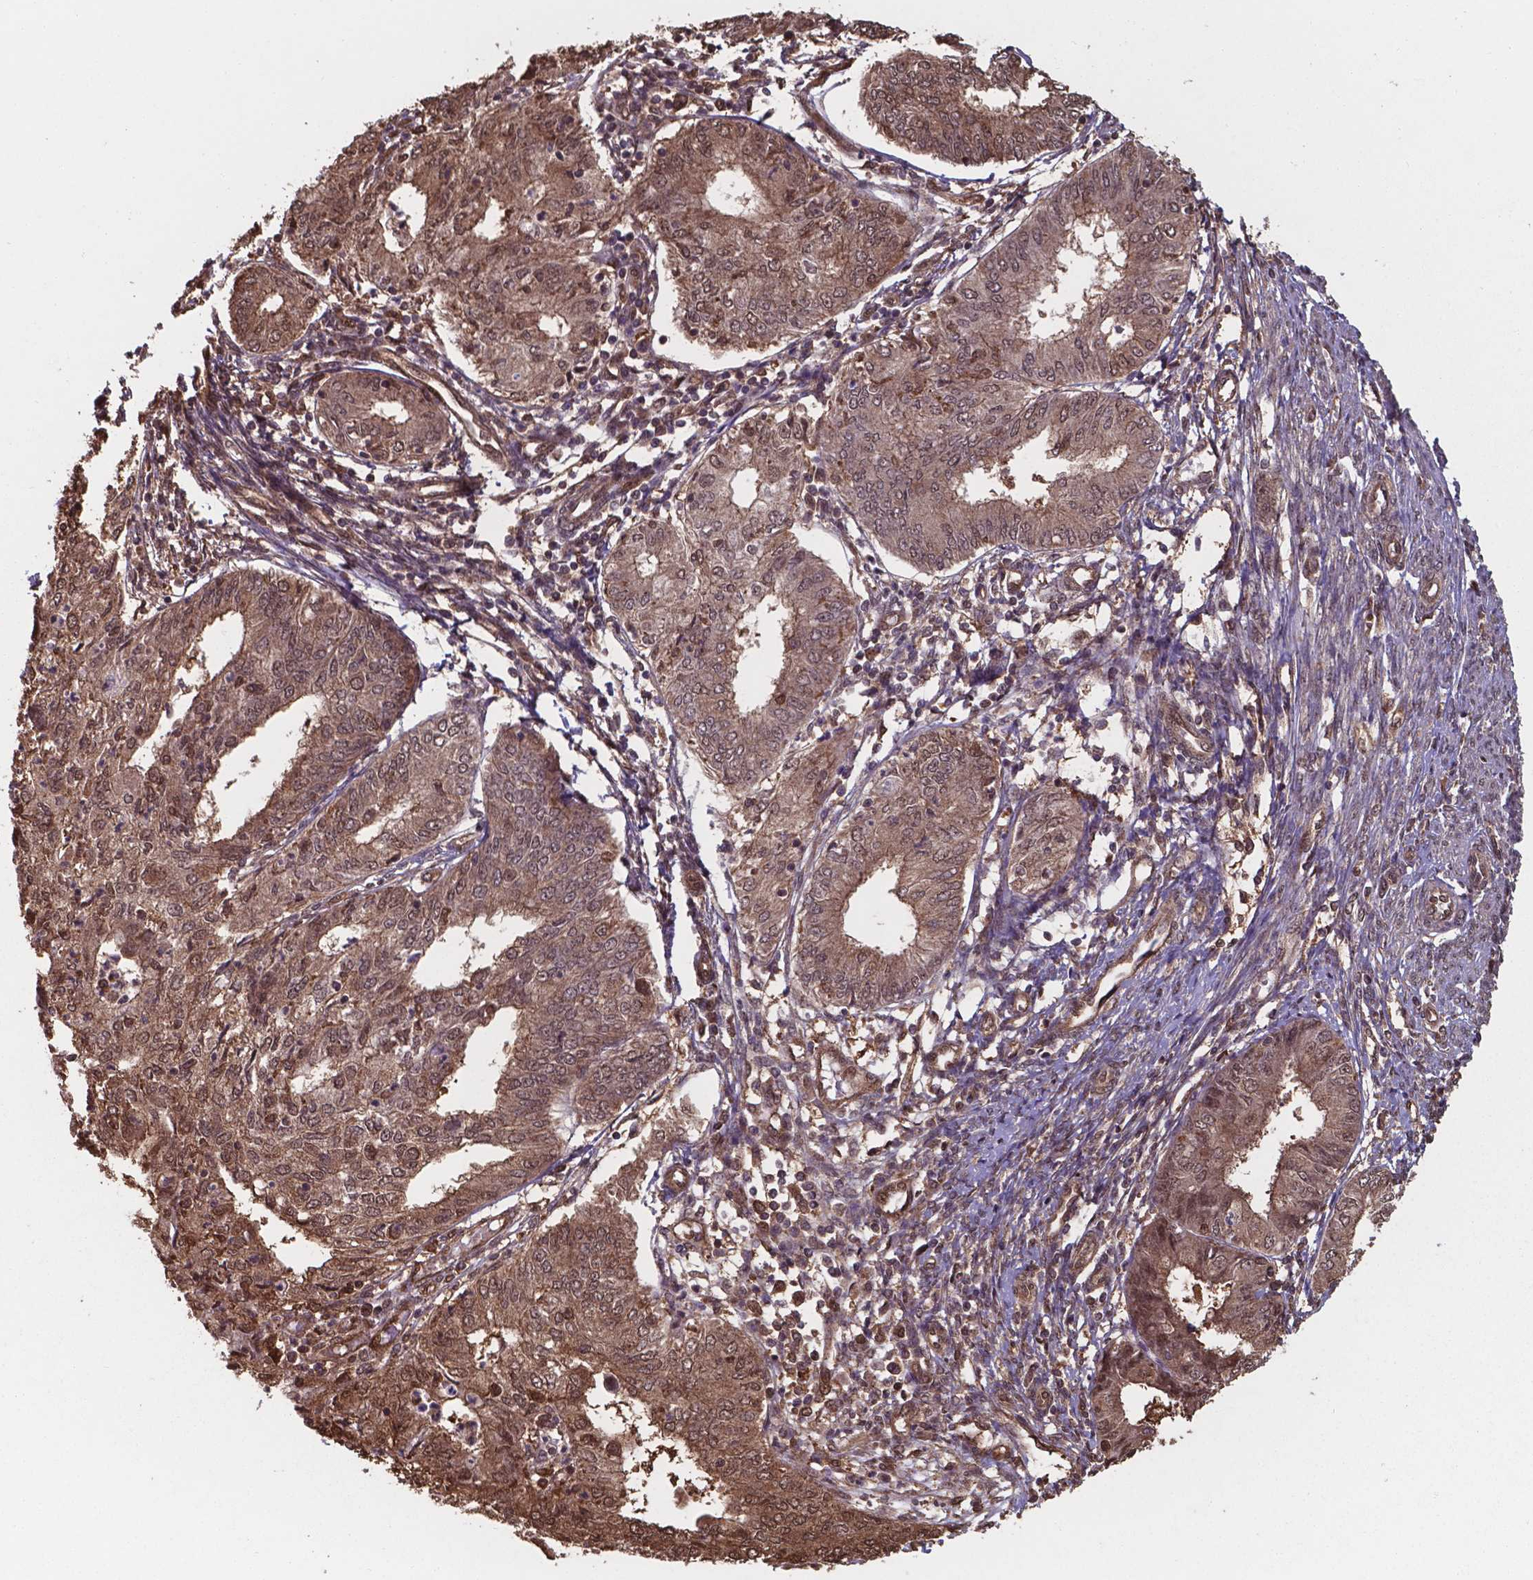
{"staining": {"intensity": "moderate", "quantity": ">75%", "location": "cytoplasmic/membranous,nuclear"}, "tissue": "endometrial cancer", "cell_type": "Tumor cells", "image_type": "cancer", "snomed": [{"axis": "morphology", "description": "Adenocarcinoma, NOS"}, {"axis": "topography", "description": "Endometrium"}], "caption": "Immunohistochemistry of endometrial adenocarcinoma displays medium levels of moderate cytoplasmic/membranous and nuclear positivity in about >75% of tumor cells.", "gene": "CHP2", "patient": {"sex": "female", "age": 68}}